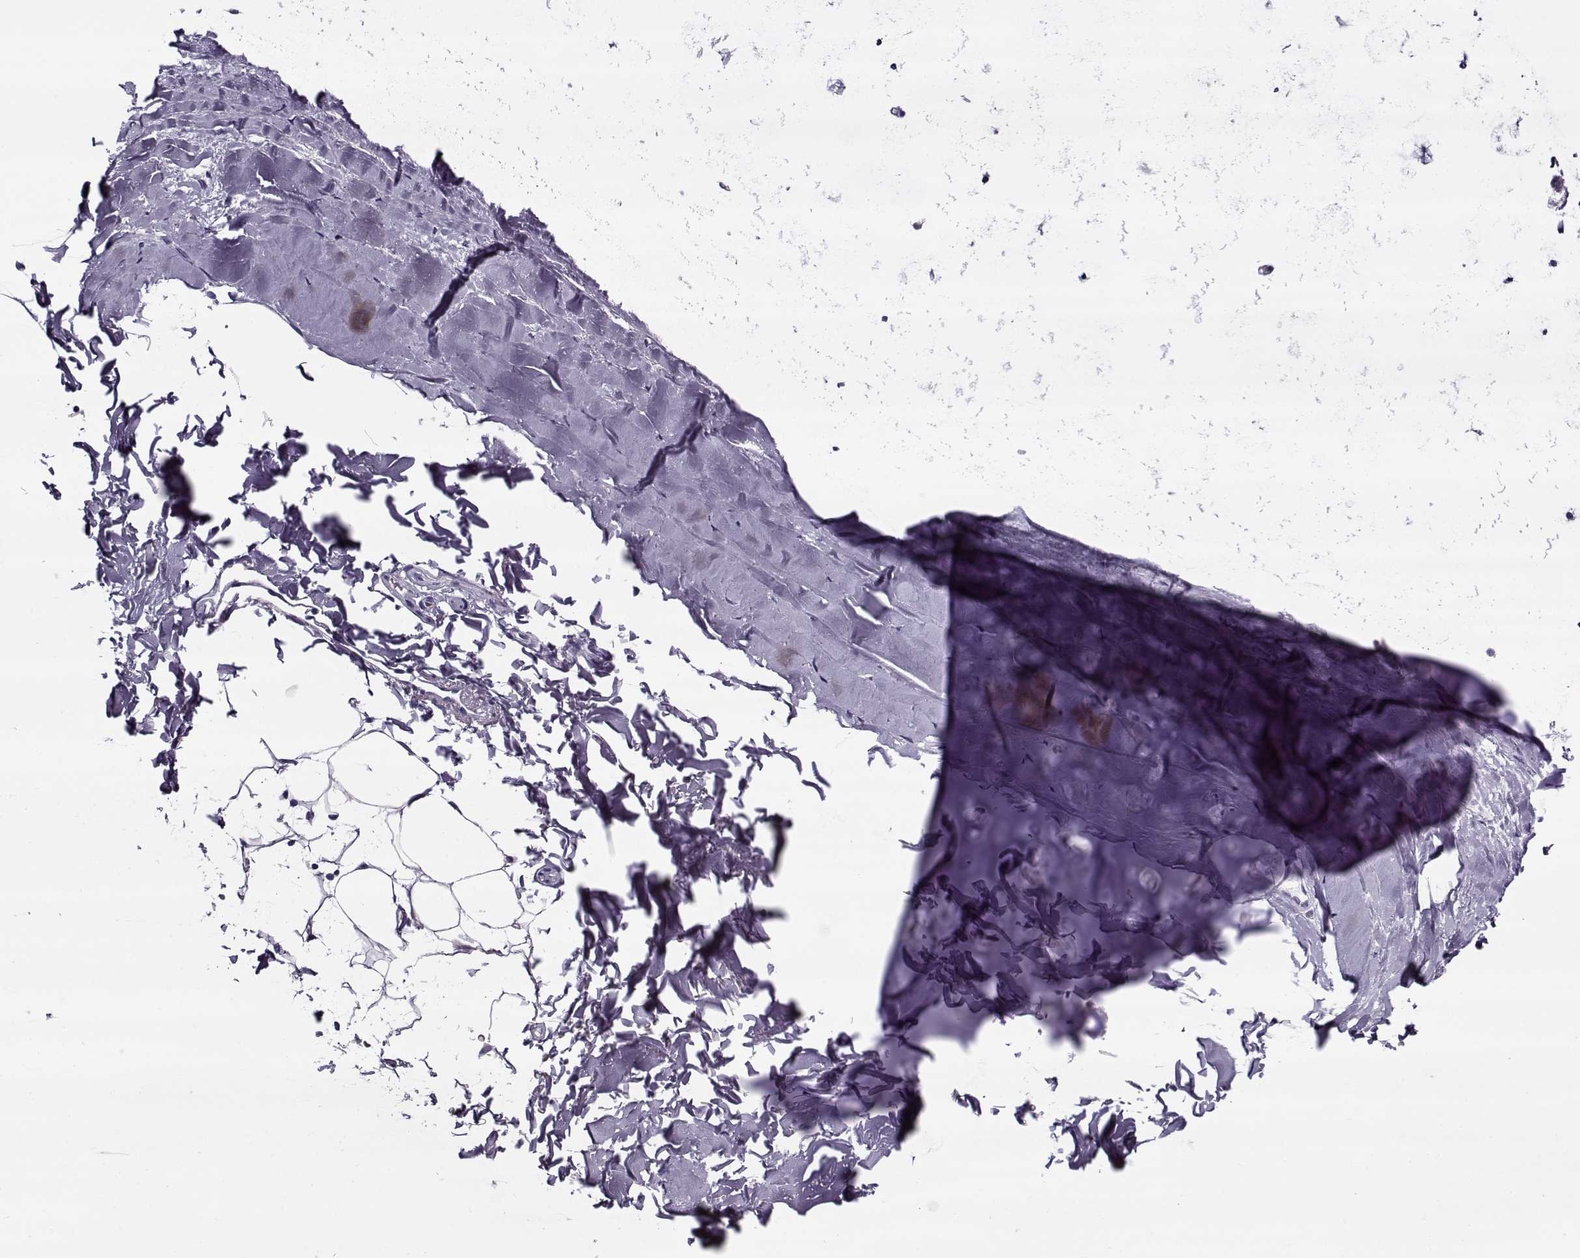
{"staining": {"intensity": "negative", "quantity": "none", "location": "none"}, "tissue": "adipose tissue", "cell_type": "Adipocytes", "image_type": "normal", "snomed": [{"axis": "morphology", "description": "Normal tissue, NOS"}, {"axis": "topography", "description": "Lymph node"}, {"axis": "topography", "description": "Bronchus"}], "caption": "High magnification brightfield microscopy of normal adipose tissue stained with DAB (brown) and counterstained with hematoxylin (blue): adipocytes show no significant expression. Nuclei are stained in blue.", "gene": "GAGE10", "patient": {"sex": "female", "age": 70}}